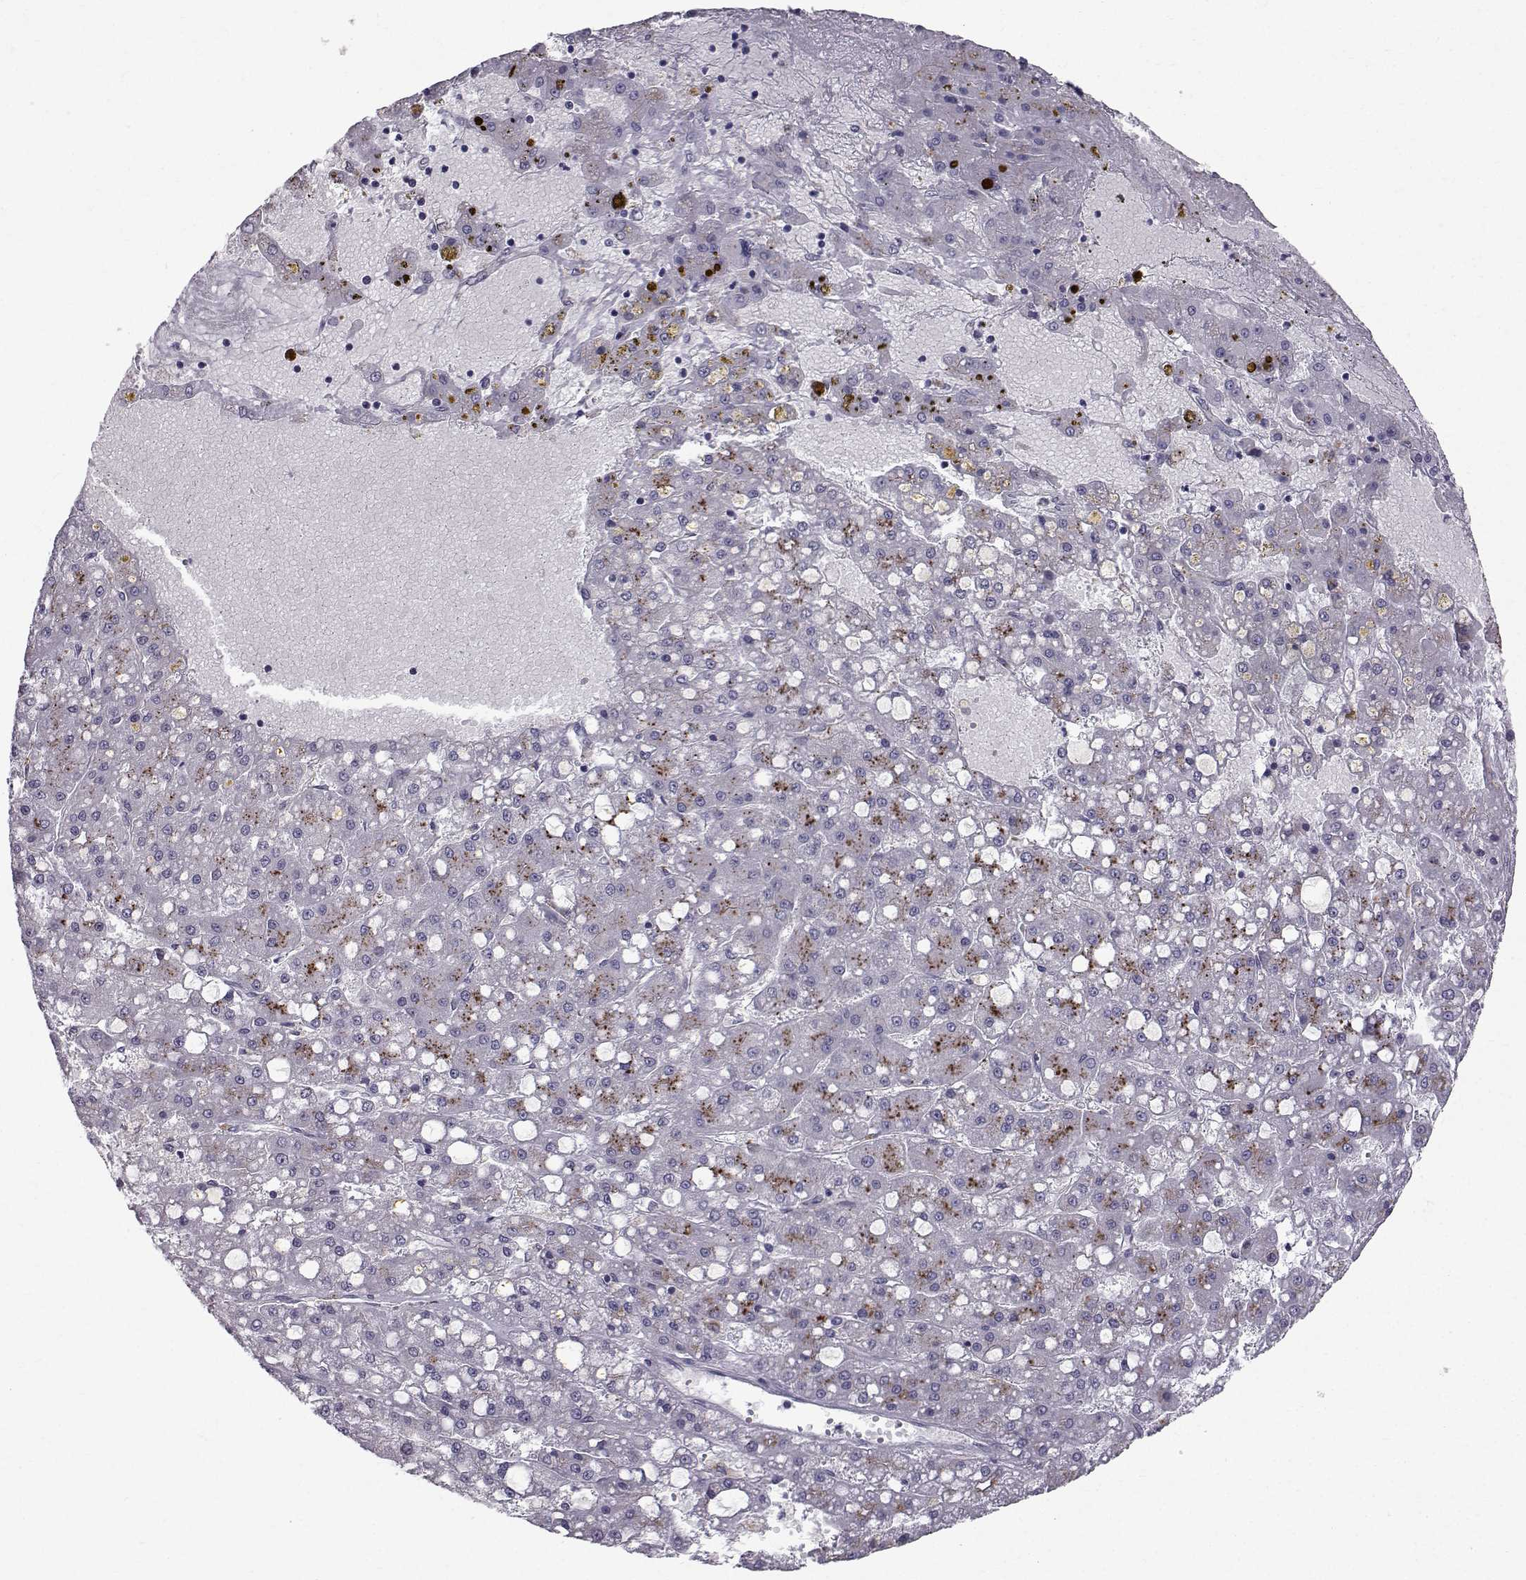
{"staining": {"intensity": "moderate", "quantity": "<25%", "location": "cytoplasmic/membranous"}, "tissue": "liver cancer", "cell_type": "Tumor cells", "image_type": "cancer", "snomed": [{"axis": "morphology", "description": "Carcinoma, Hepatocellular, NOS"}, {"axis": "topography", "description": "Liver"}], "caption": "Human liver hepatocellular carcinoma stained with a brown dye displays moderate cytoplasmic/membranous positive positivity in approximately <25% of tumor cells.", "gene": "CALCR", "patient": {"sex": "male", "age": 67}}